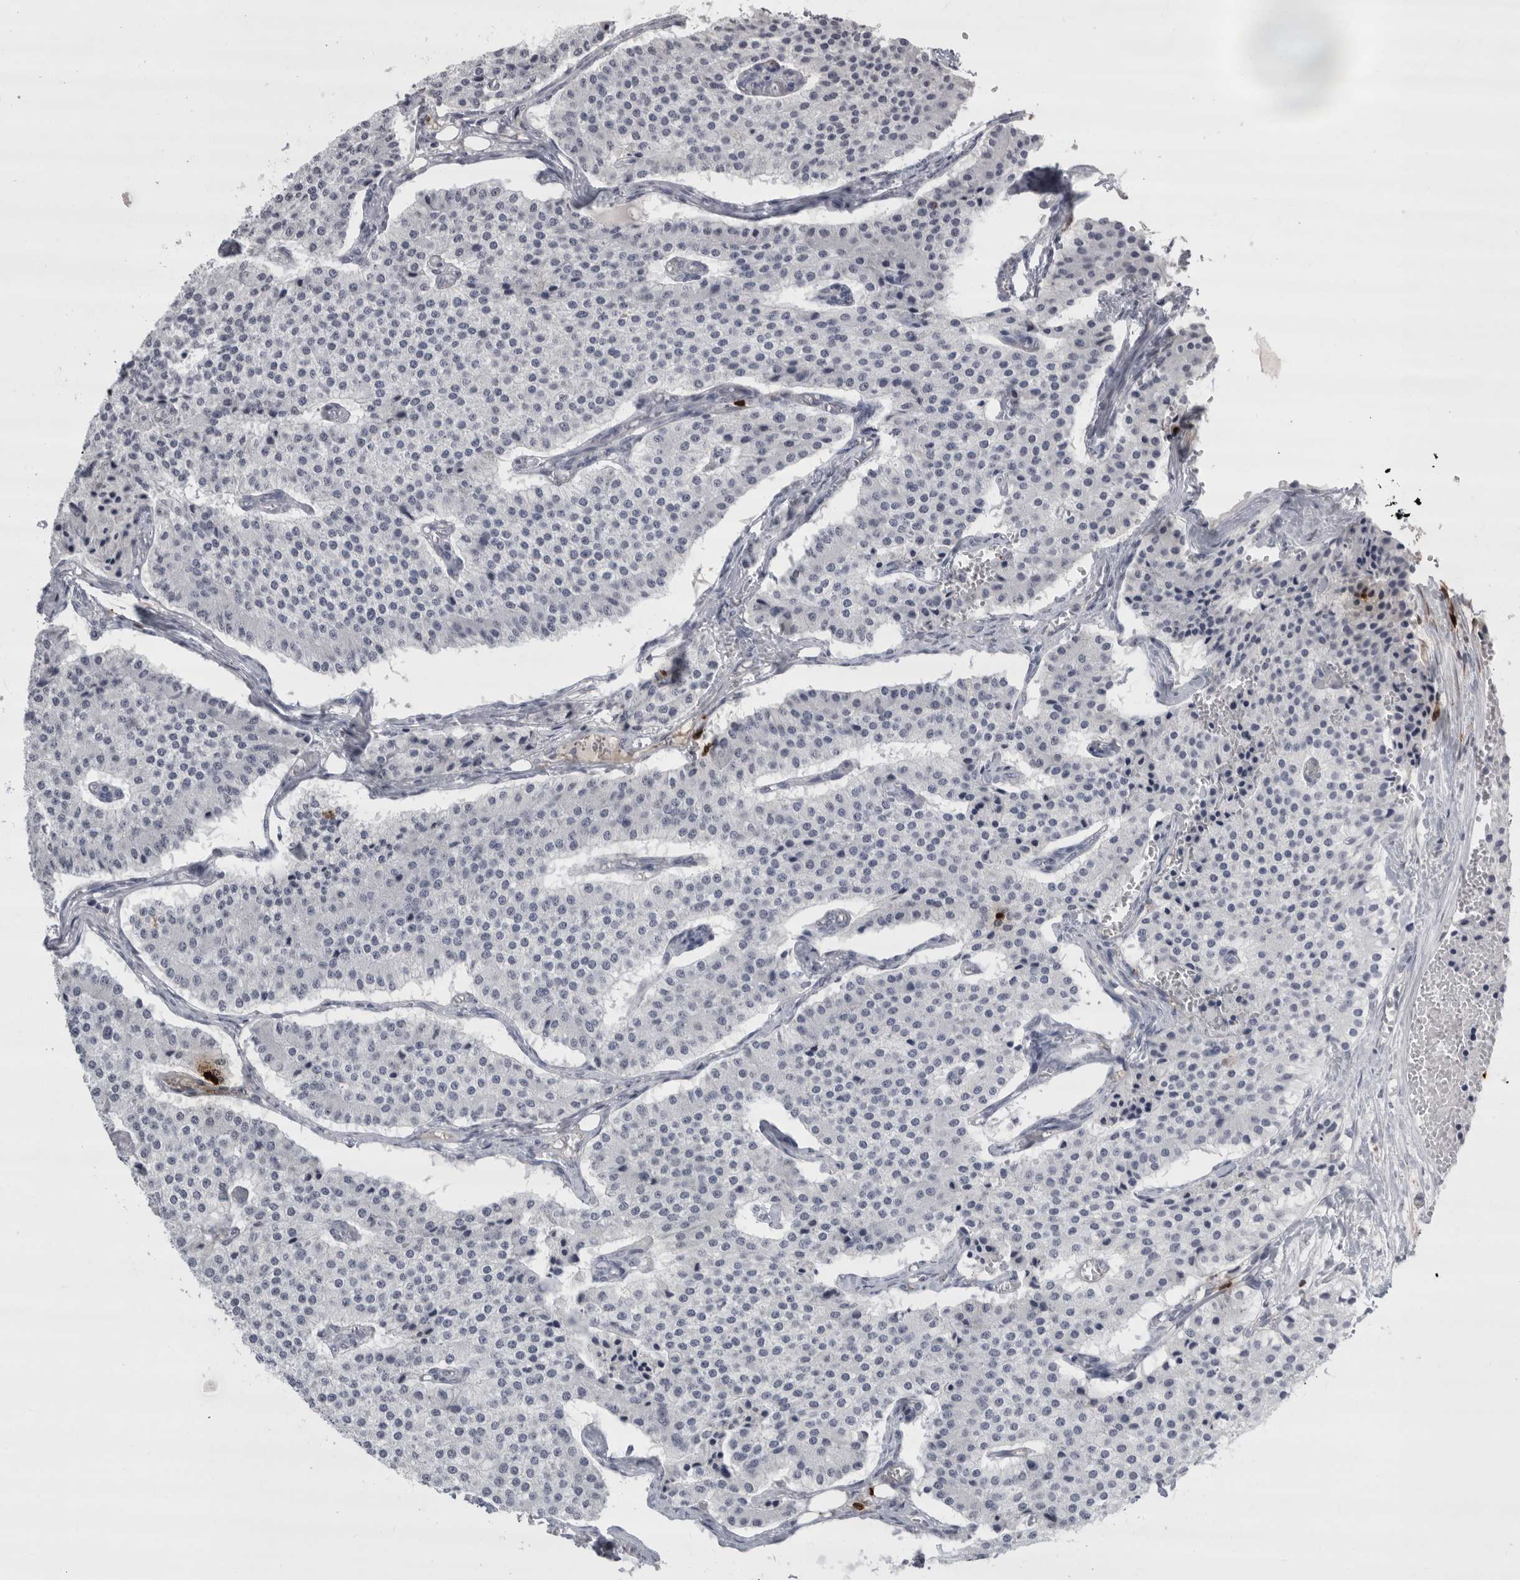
{"staining": {"intensity": "negative", "quantity": "none", "location": "none"}, "tissue": "carcinoid", "cell_type": "Tumor cells", "image_type": "cancer", "snomed": [{"axis": "morphology", "description": "Carcinoid, malignant, NOS"}, {"axis": "topography", "description": "Colon"}], "caption": "Tumor cells are negative for brown protein staining in malignant carcinoid. Nuclei are stained in blue.", "gene": "GNLY", "patient": {"sex": "female", "age": 52}}